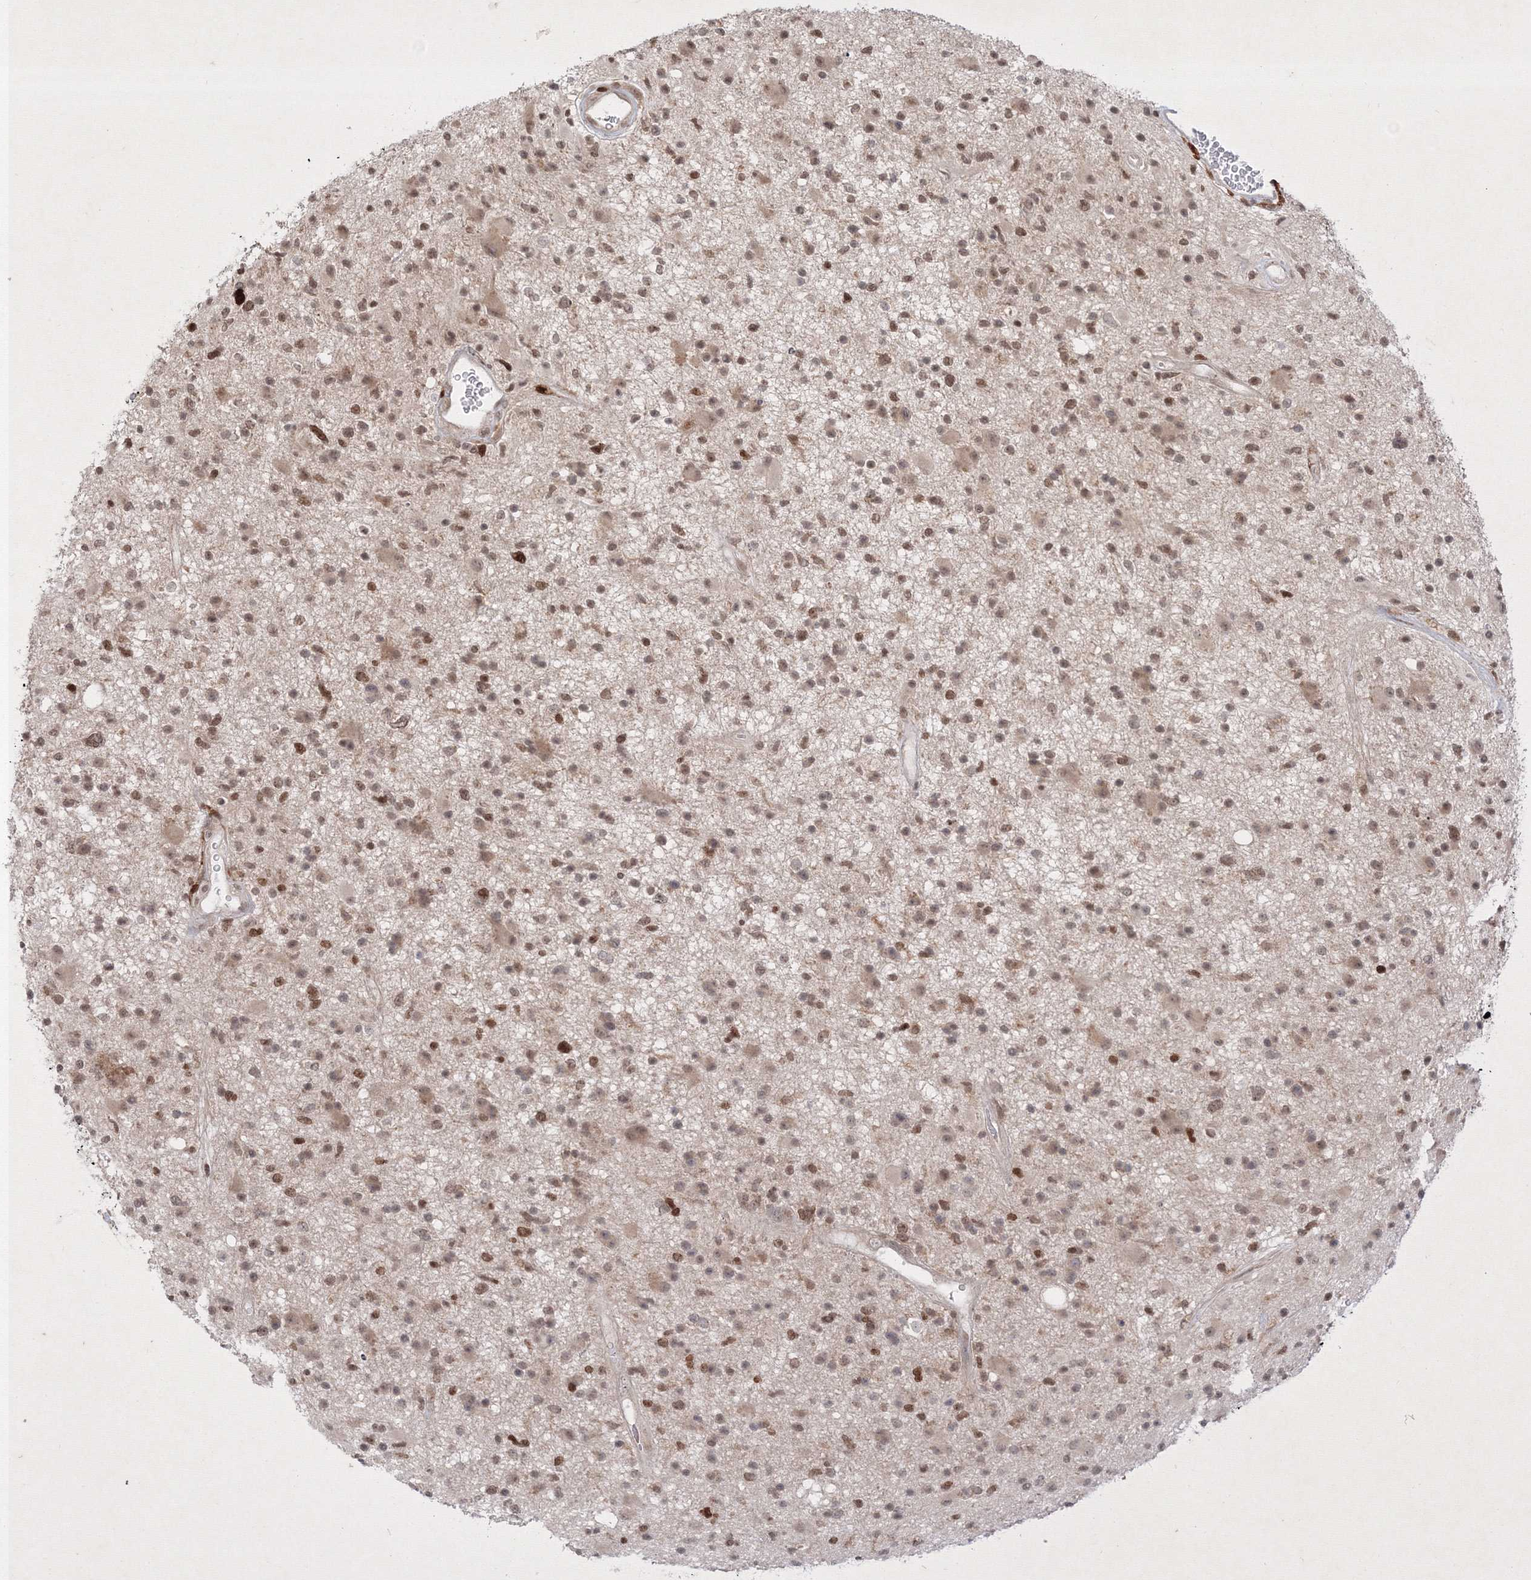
{"staining": {"intensity": "moderate", "quantity": ">75%", "location": "nuclear"}, "tissue": "glioma", "cell_type": "Tumor cells", "image_type": "cancer", "snomed": [{"axis": "morphology", "description": "Glioma, malignant, High grade"}, {"axis": "topography", "description": "Brain"}], "caption": "High-magnification brightfield microscopy of glioma stained with DAB (brown) and counterstained with hematoxylin (blue). tumor cells exhibit moderate nuclear expression is present in approximately>75% of cells. The staining is performed using DAB brown chromogen to label protein expression. The nuclei are counter-stained blue using hematoxylin.", "gene": "TAB1", "patient": {"sex": "male", "age": 33}}